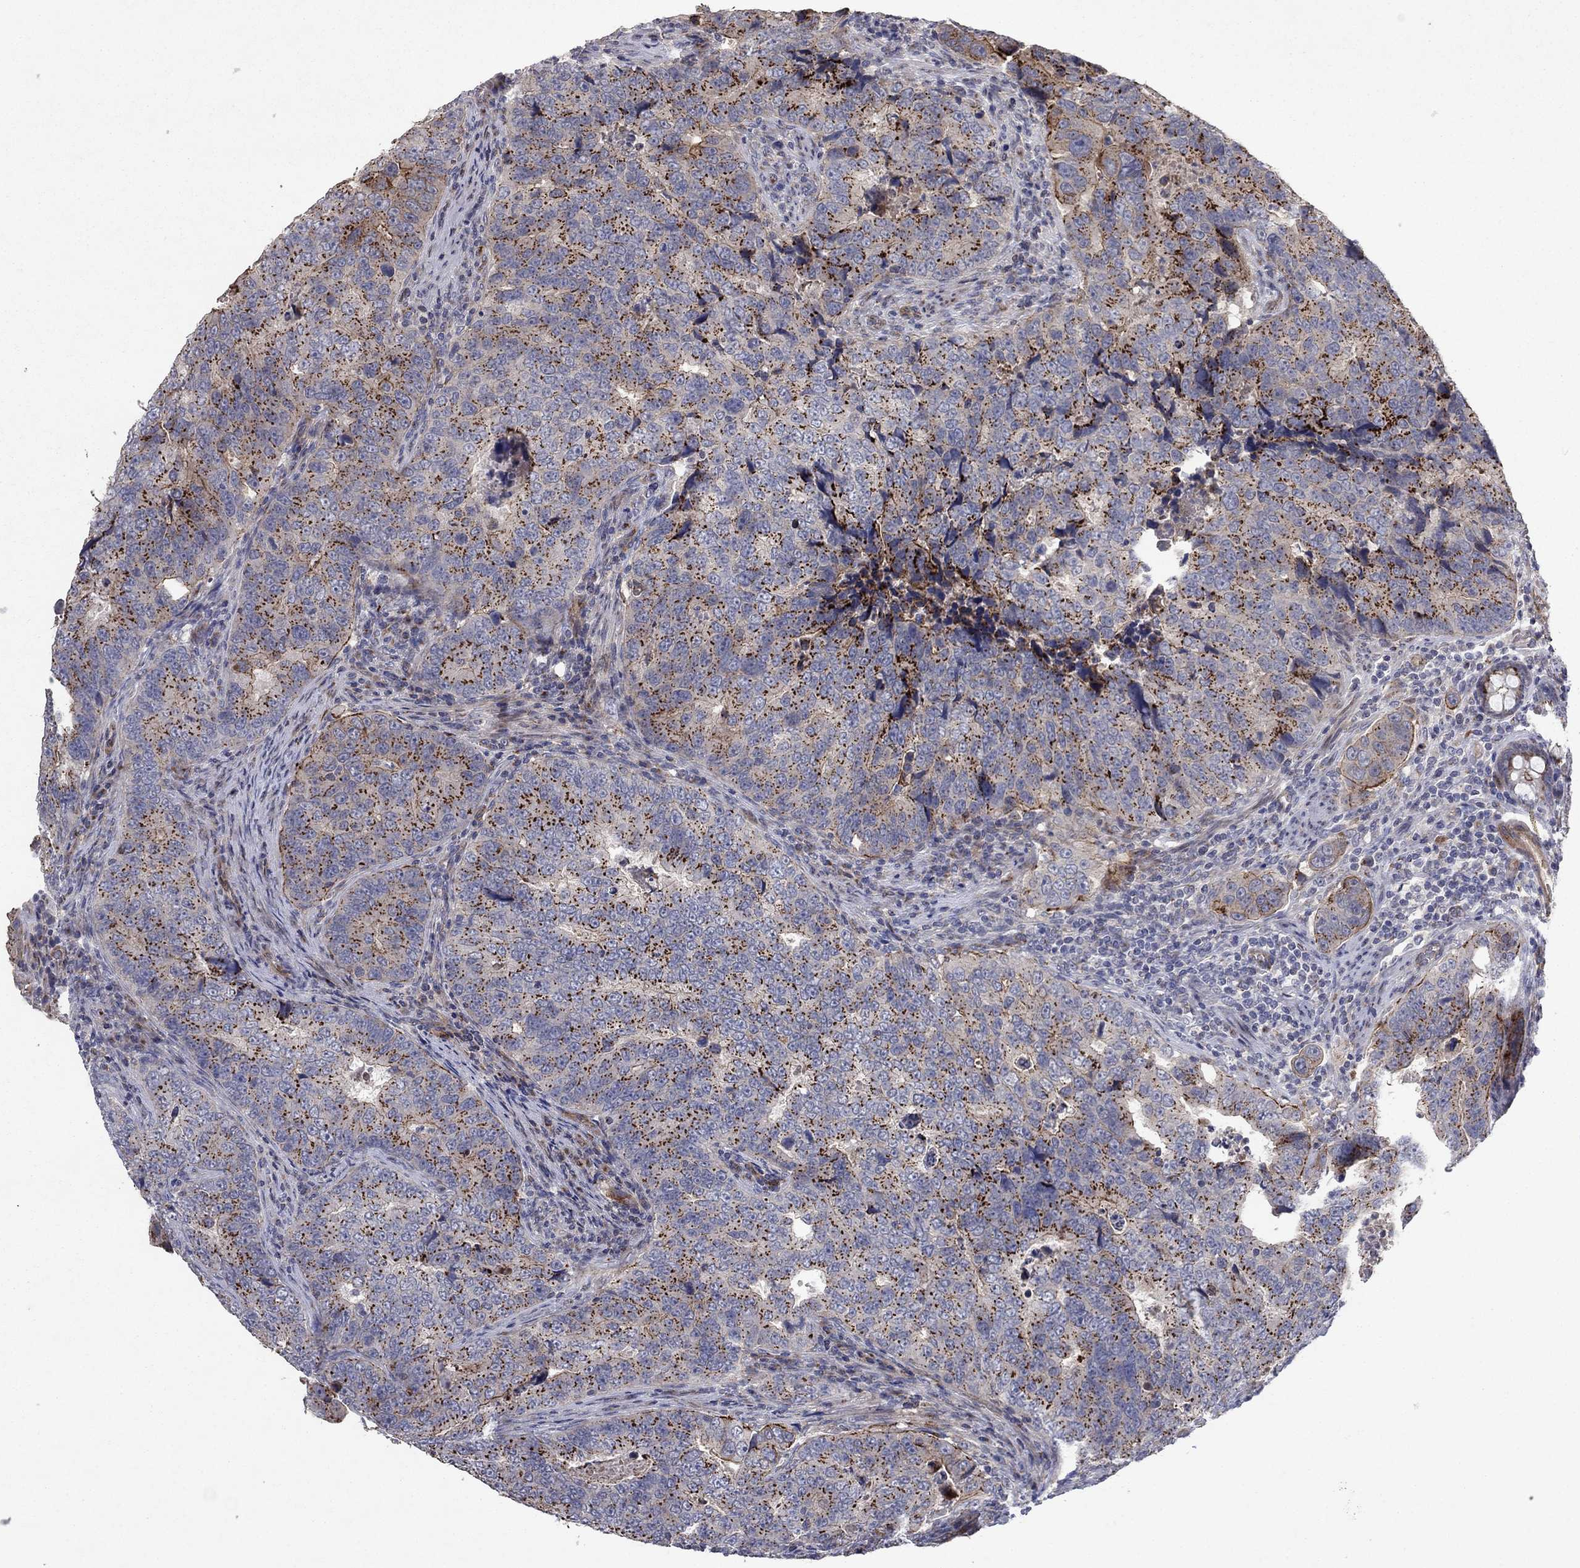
{"staining": {"intensity": "strong", "quantity": "25%-75%", "location": "cytoplasmic/membranous"}, "tissue": "colorectal cancer", "cell_type": "Tumor cells", "image_type": "cancer", "snomed": [{"axis": "morphology", "description": "Adenocarcinoma, NOS"}, {"axis": "topography", "description": "Colon"}], "caption": "IHC (DAB) staining of colorectal adenocarcinoma reveals strong cytoplasmic/membranous protein expression in approximately 25%-75% of tumor cells. Immunohistochemistry stains the protein in brown and the nuclei are stained blue.", "gene": "FRG1", "patient": {"sex": "female", "age": 72}}